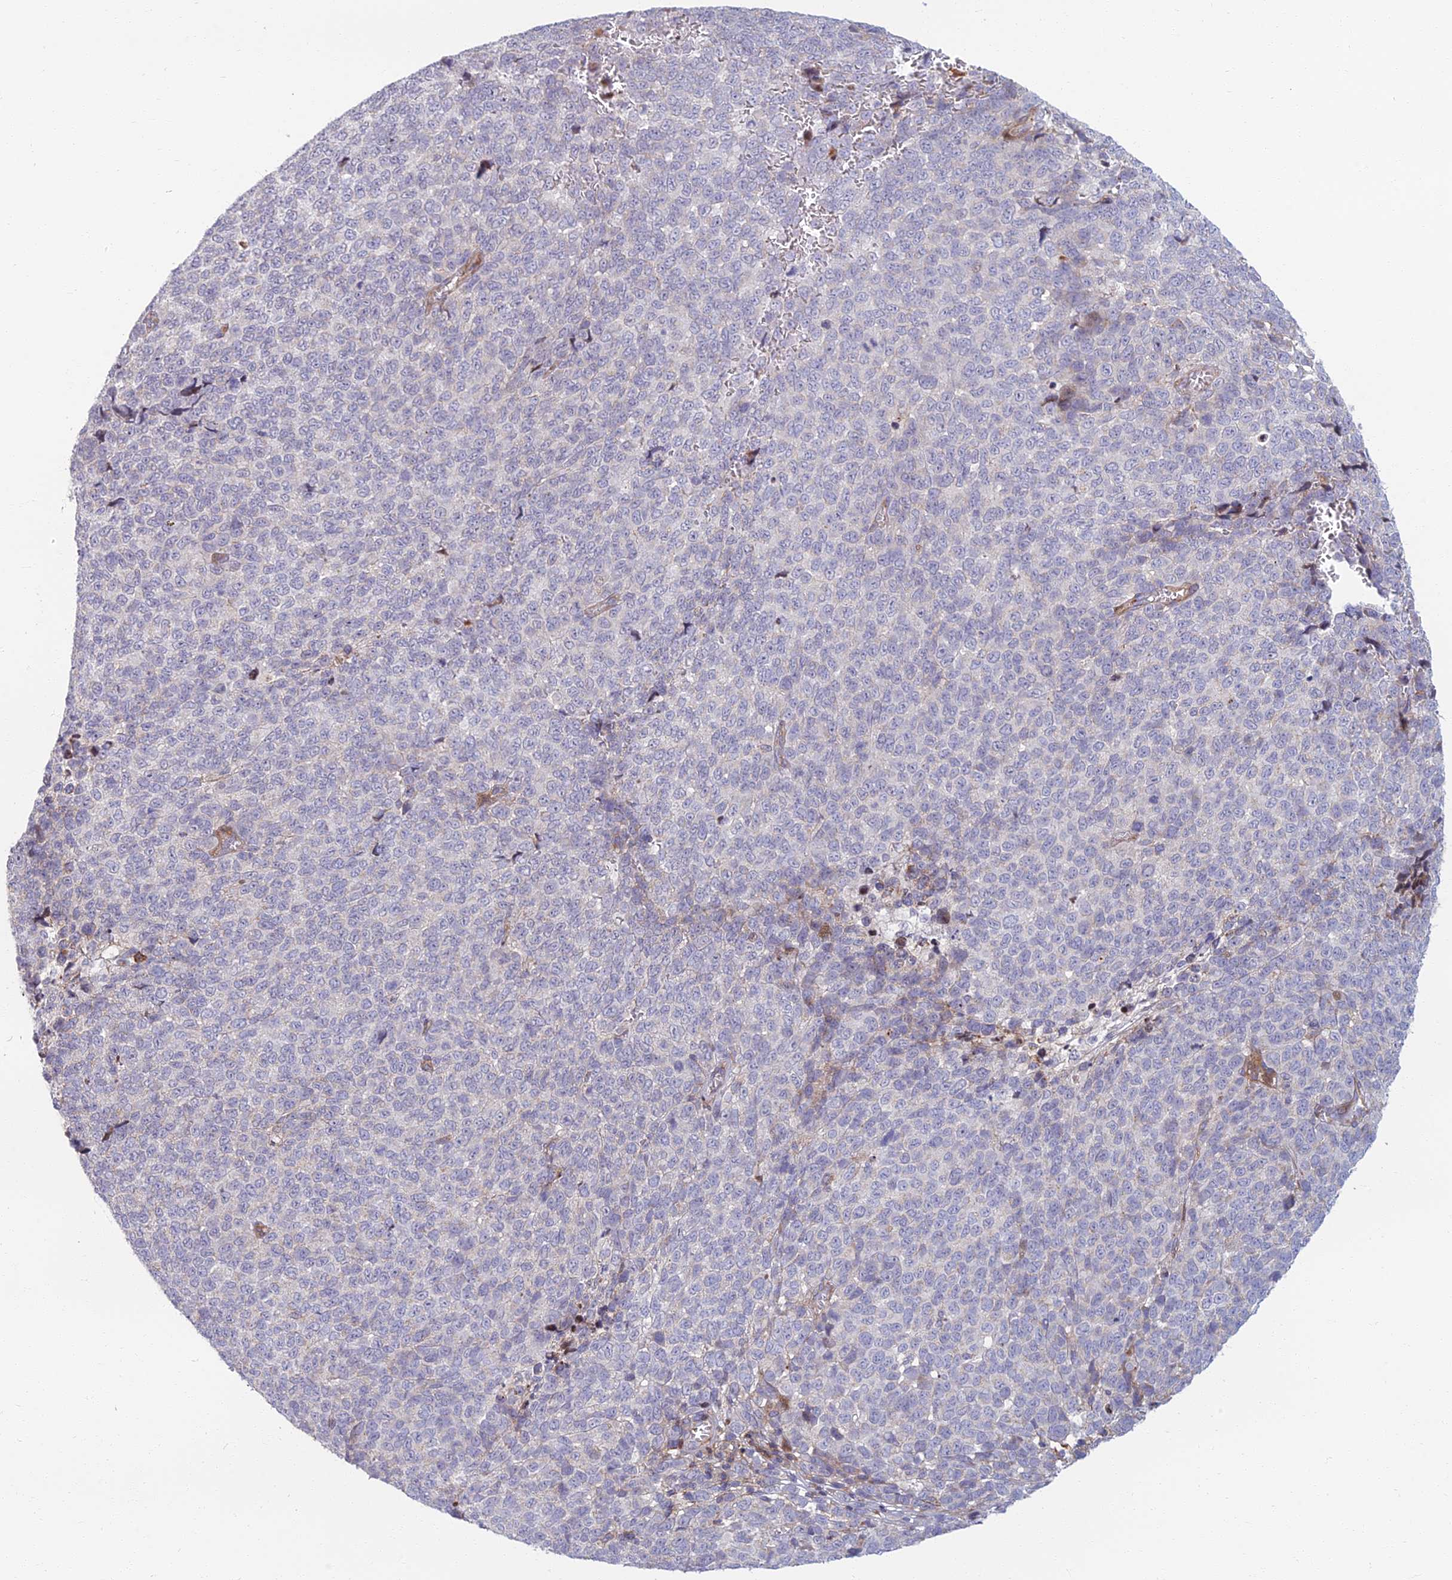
{"staining": {"intensity": "negative", "quantity": "none", "location": "none"}, "tissue": "melanoma", "cell_type": "Tumor cells", "image_type": "cancer", "snomed": [{"axis": "morphology", "description": "Malignant melanoma, NOS"}, {"axis": "topography", "description": "Nose, NOS"}], "caption": "Tumor cells are negative for brown protein staining in melanoma. The staining is performed using DAB (3,3'-diaminobenzidine) brown chromogen with nuclei counter-stained in using hematoxylin.", "gene": "C15orf40", "patient": {"sex": "female", "age": 48}}